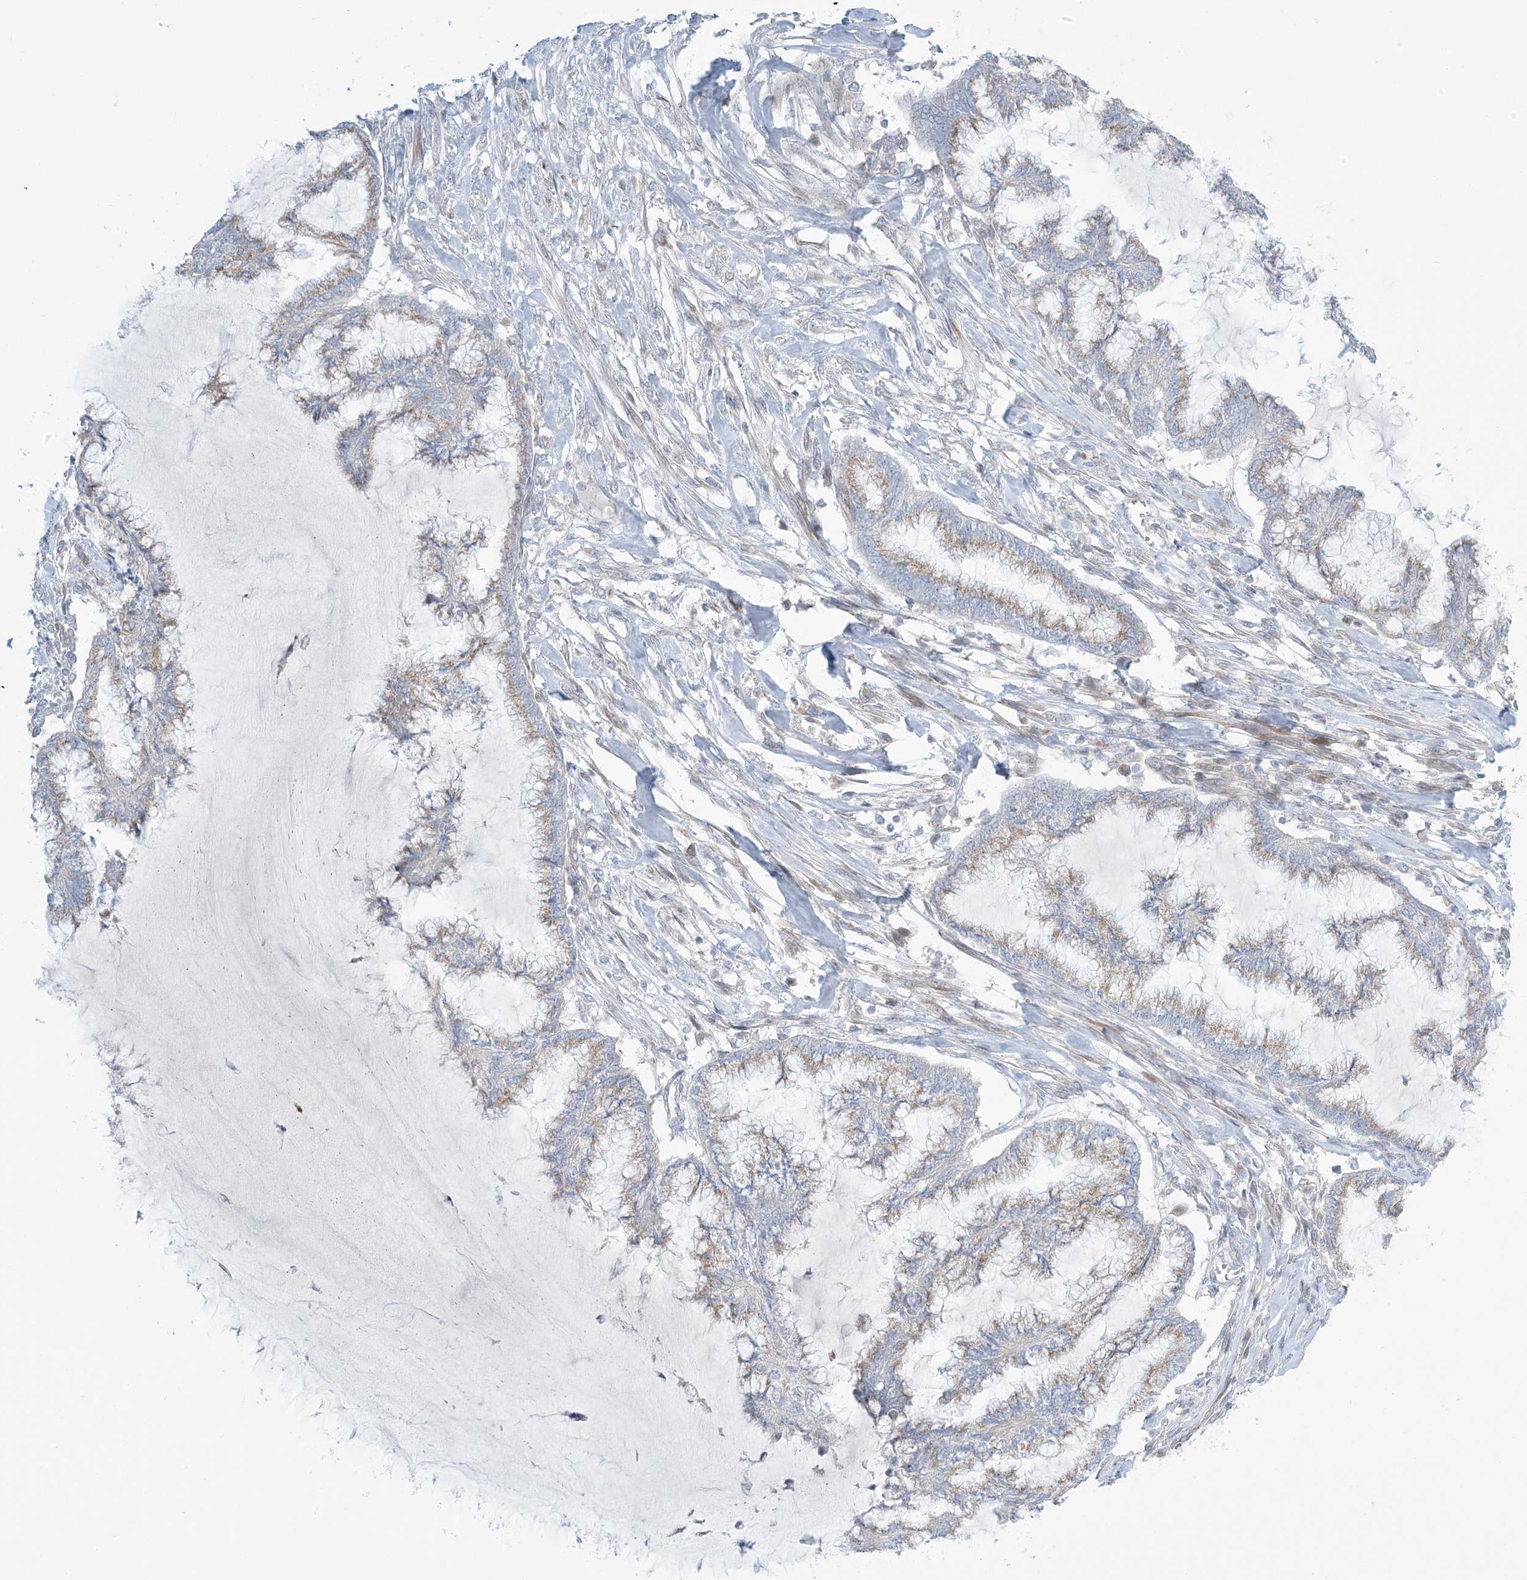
{"staining": {"intensity": "moderate", "quantity": "25%-75%", "location": "cytoplasmic/membranous"}, "tissue": "endometrial cancer", "cell_type": "Tumor cells", "image_type": "cancer", "snomed": [{"axis": "morphology", "description": "Adenocarcinoma, NOS"}, {"axis": "topography", "description": "Endometrium"}], "caption": "Immunohistochemical staining of human endometrial adenocarcinoma reveals medium levels of moderate cytoplasmic/membranous expression in approximately 25%-75% of tumor cells. Using DAB (brown) and hematoxylin (blue) stains, captured at high magnification using brightfield microscopy.", "gene": "AFTPH", "patient": {"sex": "female", "age": 86}}